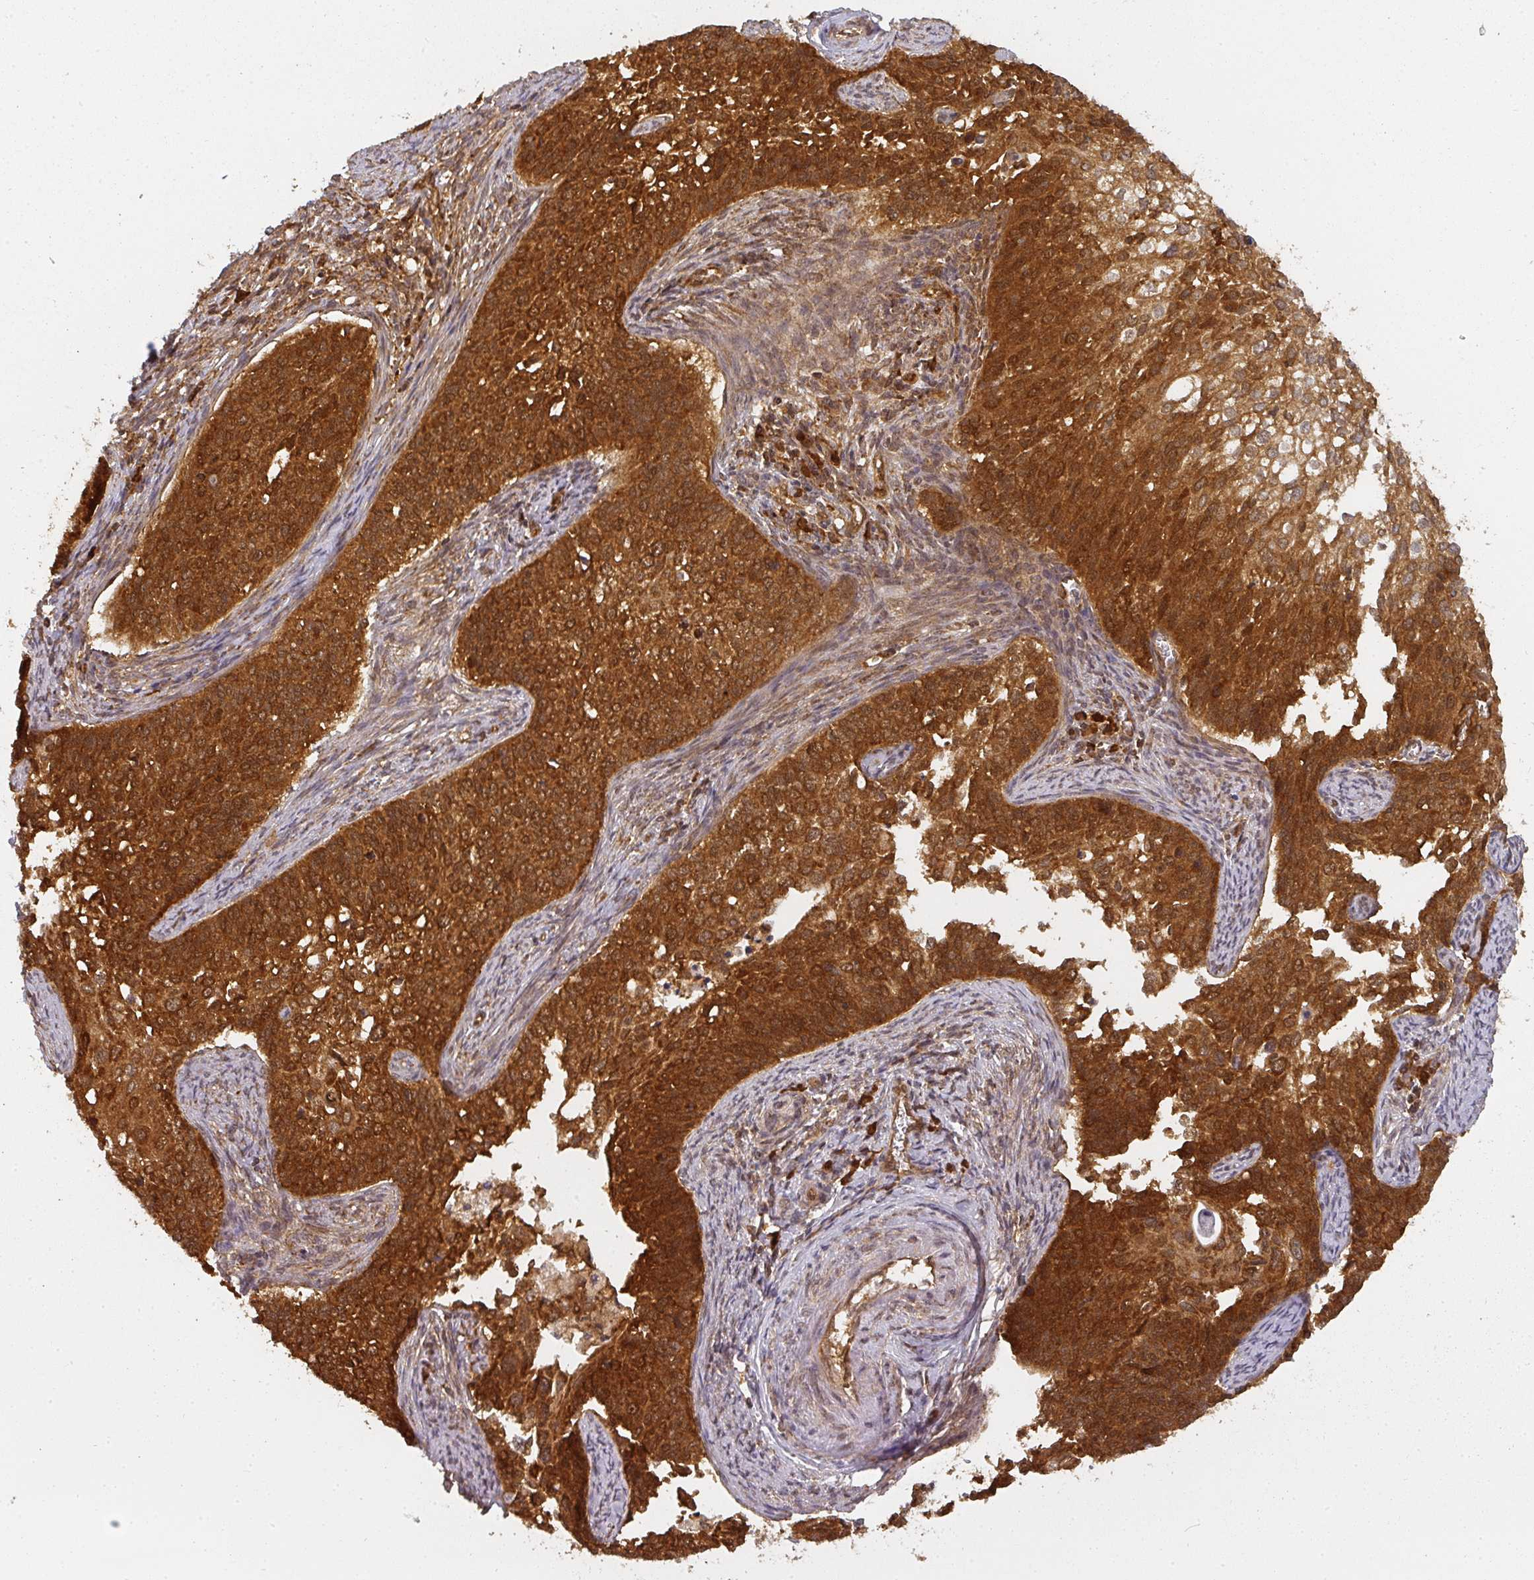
{"staining": {"intensity": "strong", "quantity": ">75%", "location": "cytoplasmic/membranous,nuclear"}, "tissue": "cervical cancer", "cell_type": "Tumor cells", "image_type": "cancer", "snomed": [{"axis": "morphology", "description": "Squamous cell carcinoma, NOS"}, {"axis": "topography", "description": "Cervix"}], "caption": "Immunohistochemical staining of human squamous cell carcinoma (cervical) demonstrates high levels of strong cytoplasmic/membranous and nuclear positivity in approximately >75% of tumor cells. (DAB (3,3'-diaminobenzidine) IHC, brown staining for protein, blue staining for nuclei).", "gene": "PPP6R3", "patient": {"sex": "female", "age": 44}}